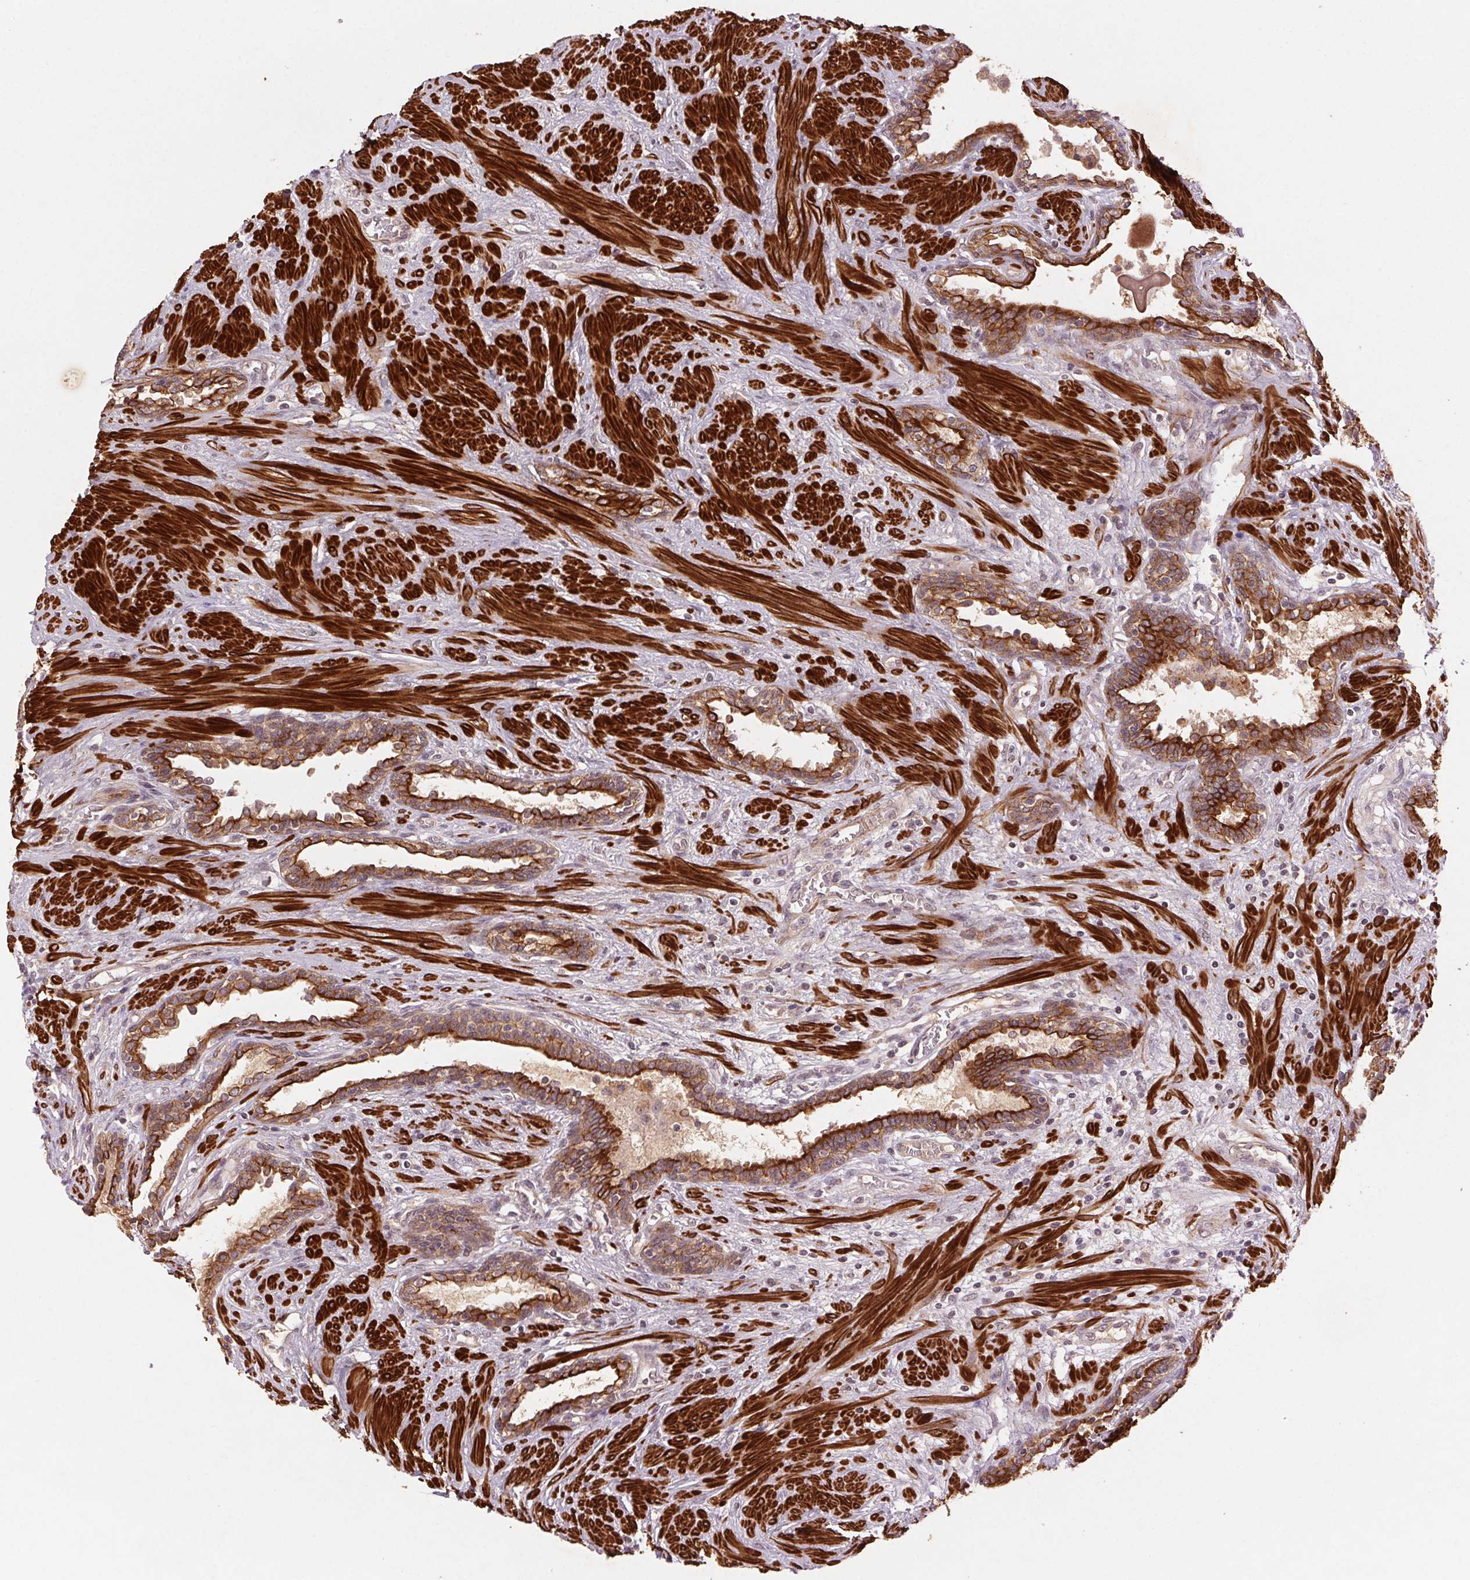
{"staining": {"intensity": "moderate", "quantity": ">75%", "location": "cytoplasmic/membranous"}, "tissue": "prostate", "cell_type": "Glandular cells", "image_type": "normal", "snomed": [{"axis": "morphology", "description": "Normal tissue, NOS"}, {"axis": "topography", "description": "Prostate"}], "caption": "Immunohistochemistry (DAB (3,3'-diaminobenzidine)) staining of unremarkable prostate reveals moderate cytoplasmic/membranous protein staining in about >75% of glandular cells.", "gene": "SMLR1", "patient": {"sex": "male", "age": 55}}